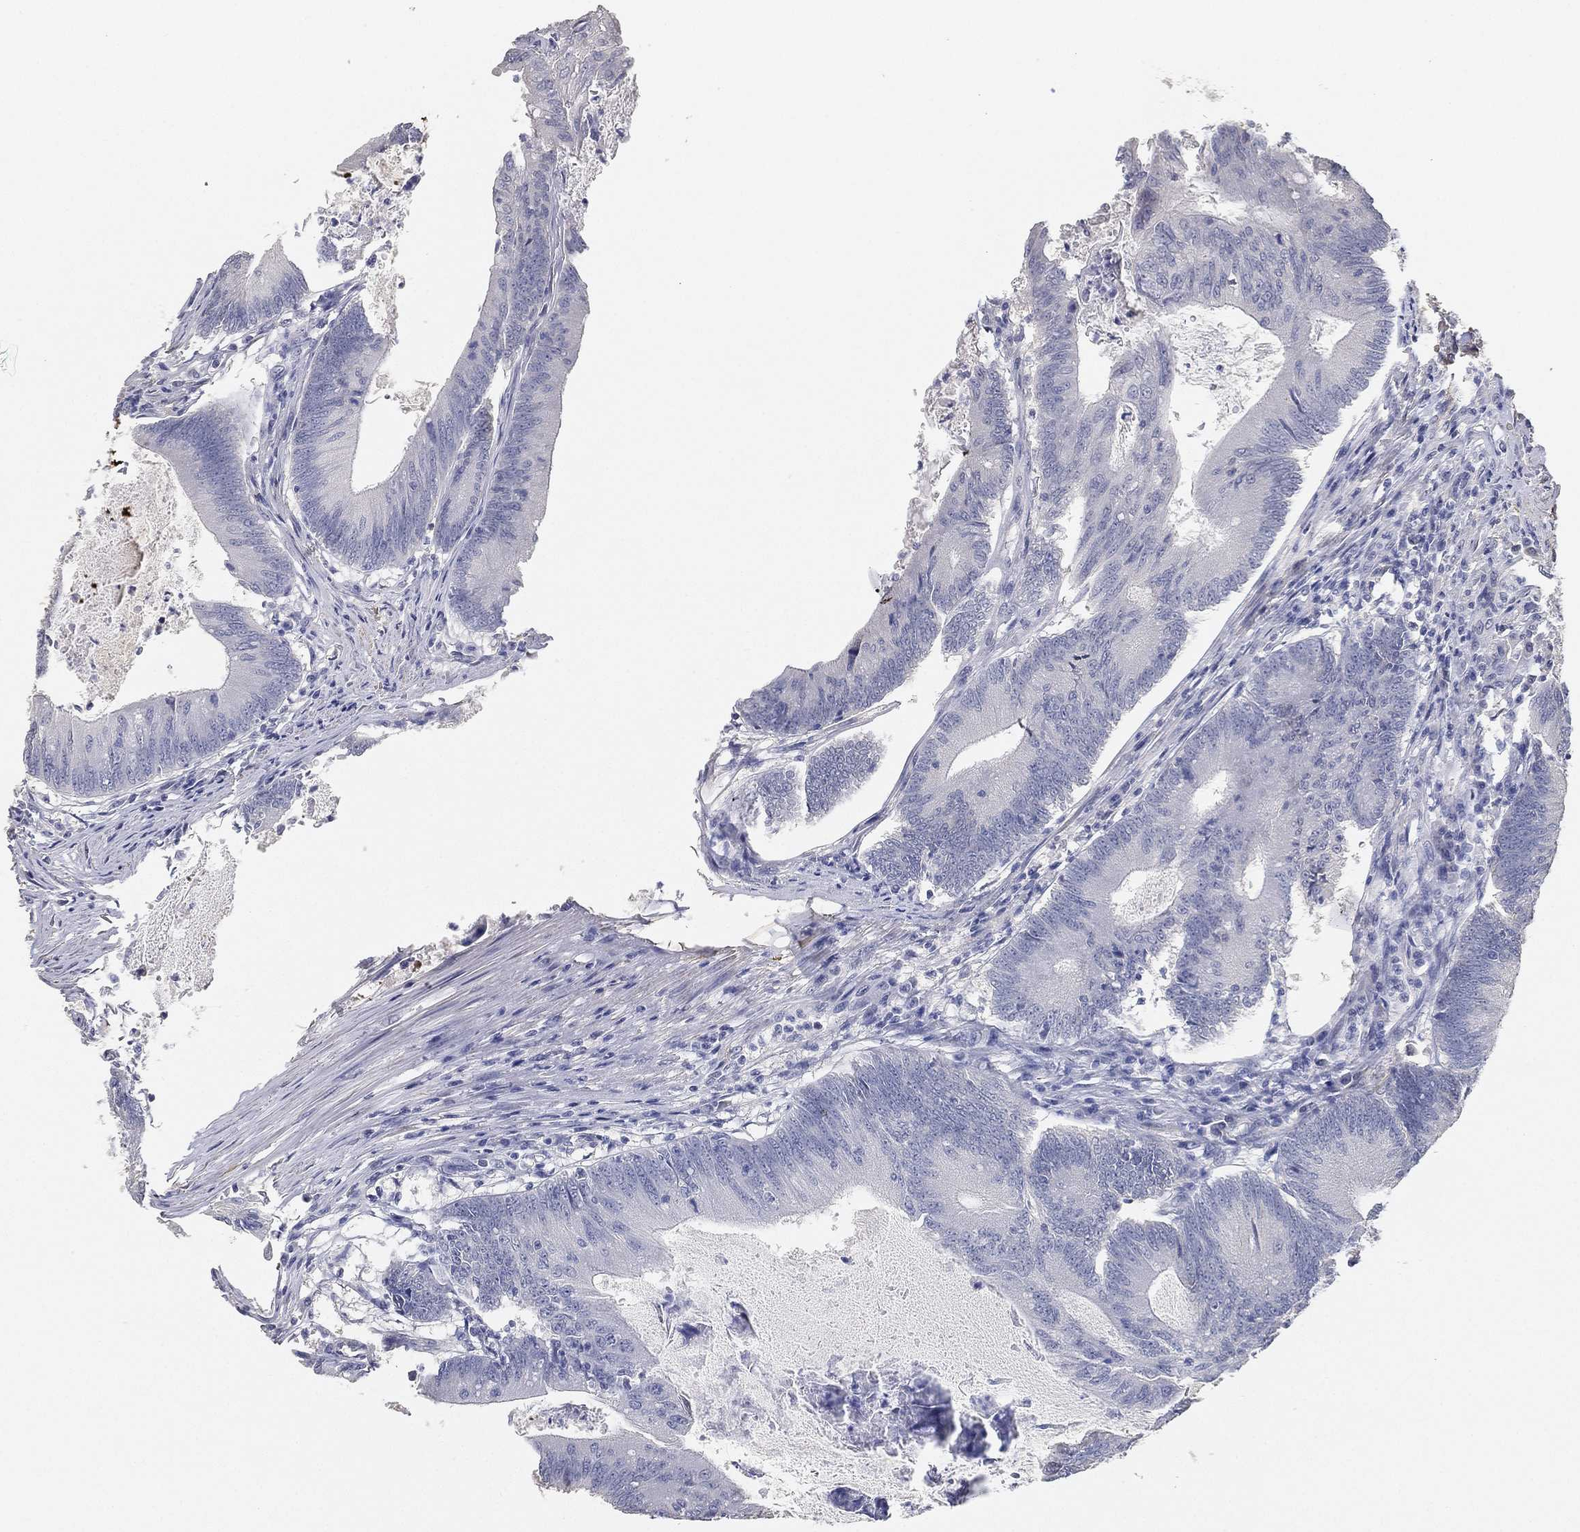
{"staining": {"intensity": "negative", "quantity": "none", "location": "none"}, "tissue": "colorectal cancer", "cell_type": "Tumor cells", "image_type": "cancer", "snomed": [{"axis": "morphology", "description": "Adenocarcinoma, NOS"}, {"axis": "topography", "description": "Colon"}], "caption": "This is an IHC photomicrograph of human adenocarcinoma (colorectal). There is no expression in tumor cells.", "gene": "GPR61", "patient": {"sex": "female", "age": 70}}